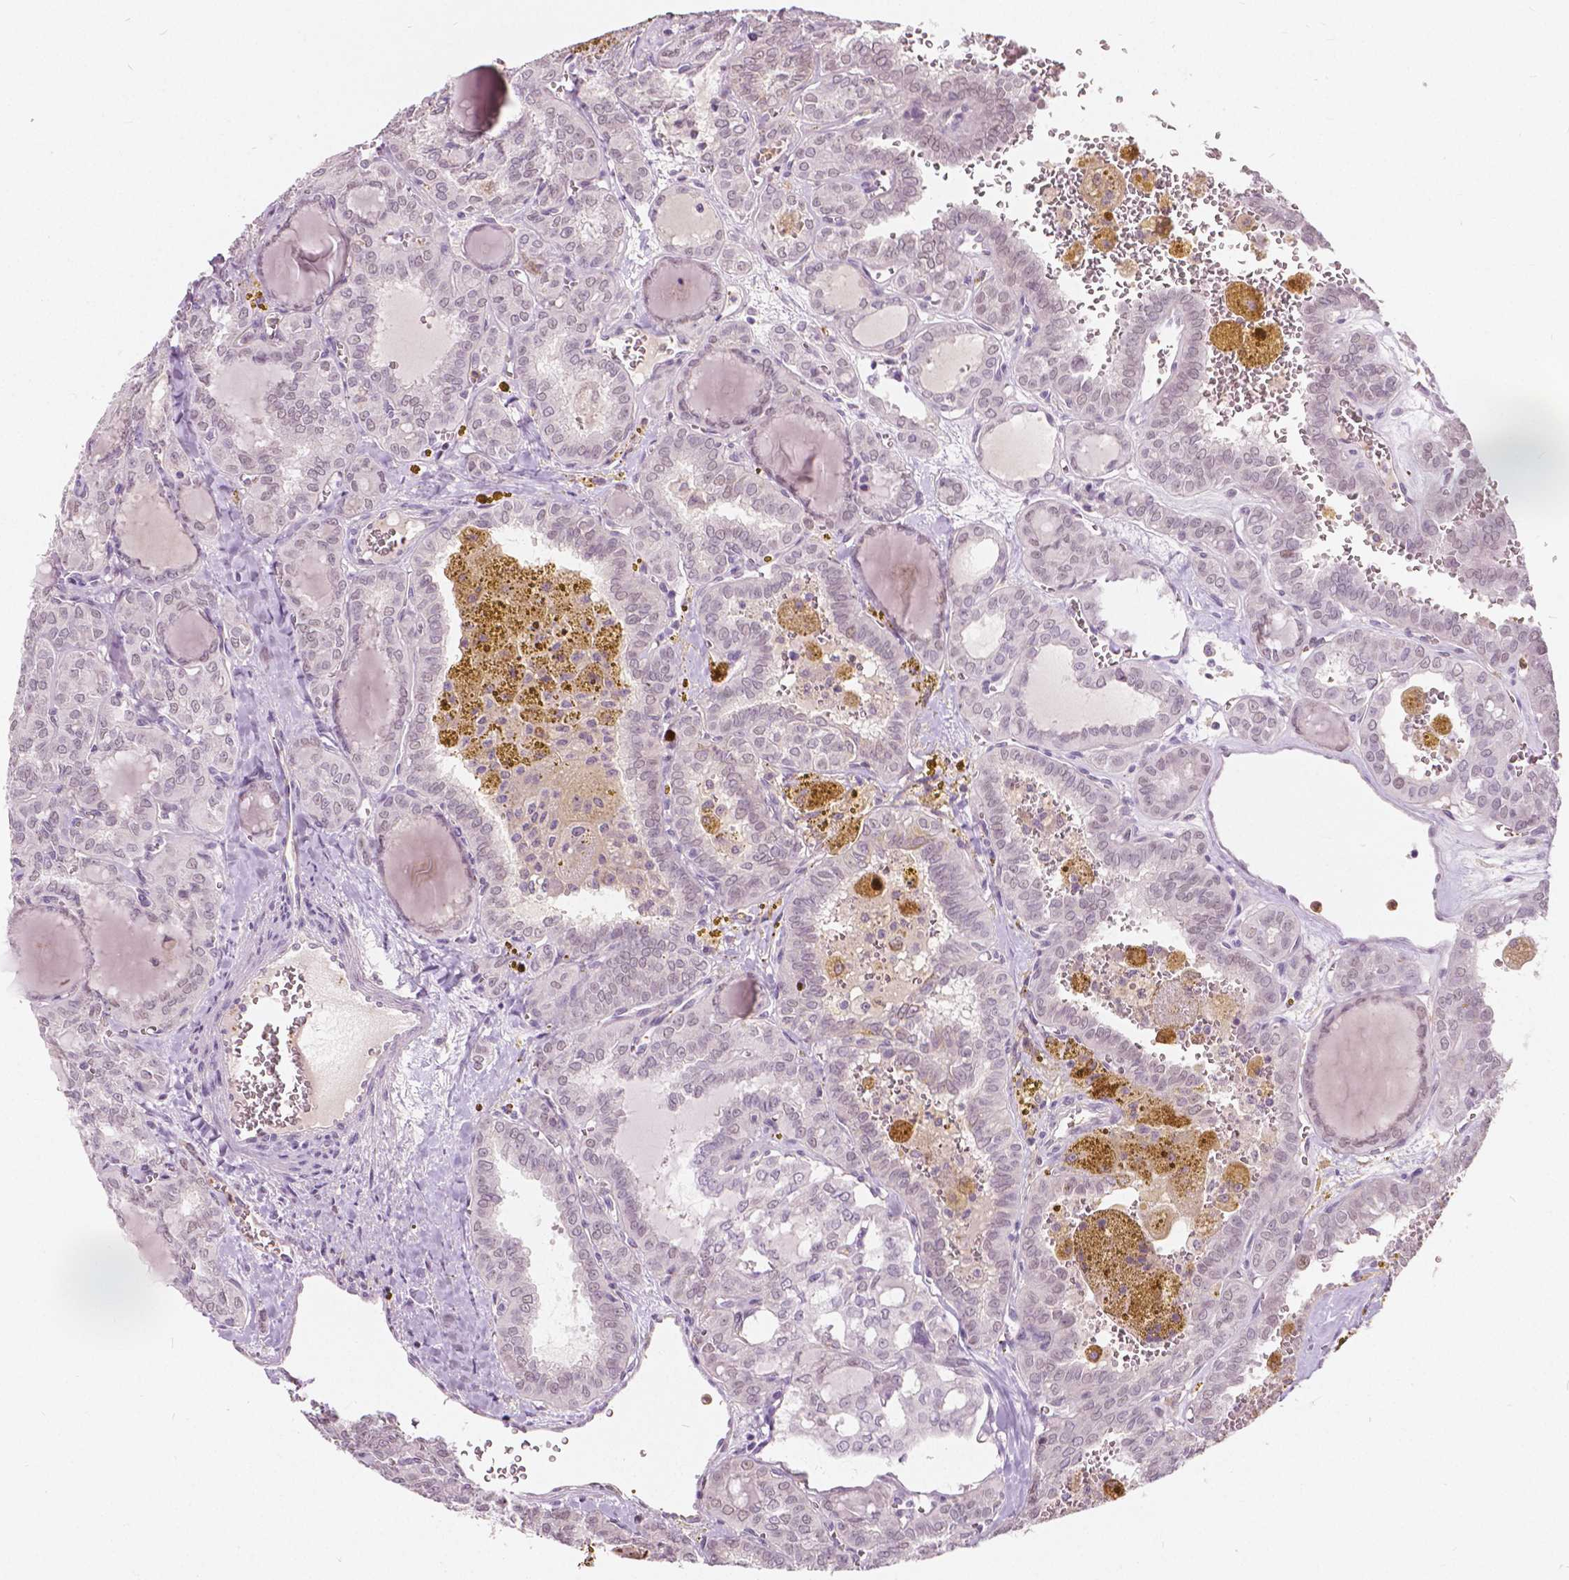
{"staining": {"intensity": "negative", "quantity": "none", "location": "none"}, "tissue": "thyroid cancer", "cell_type": "Tumor cells", "image_type": "cancer", "snomed": [{"axis": "morphology", "description": "Papillary adenocarcinoma, NOS"}, {"axis": "topography", "description": "Thyroid gland"}], "caption": "Human thyroid cancer (papillary adenocarcinoma) stained for a protein using immunohistochemistry shows no expression in tumor cells.", "gene": "DLX6", "patient": {"sex": "female", "age": 41}}